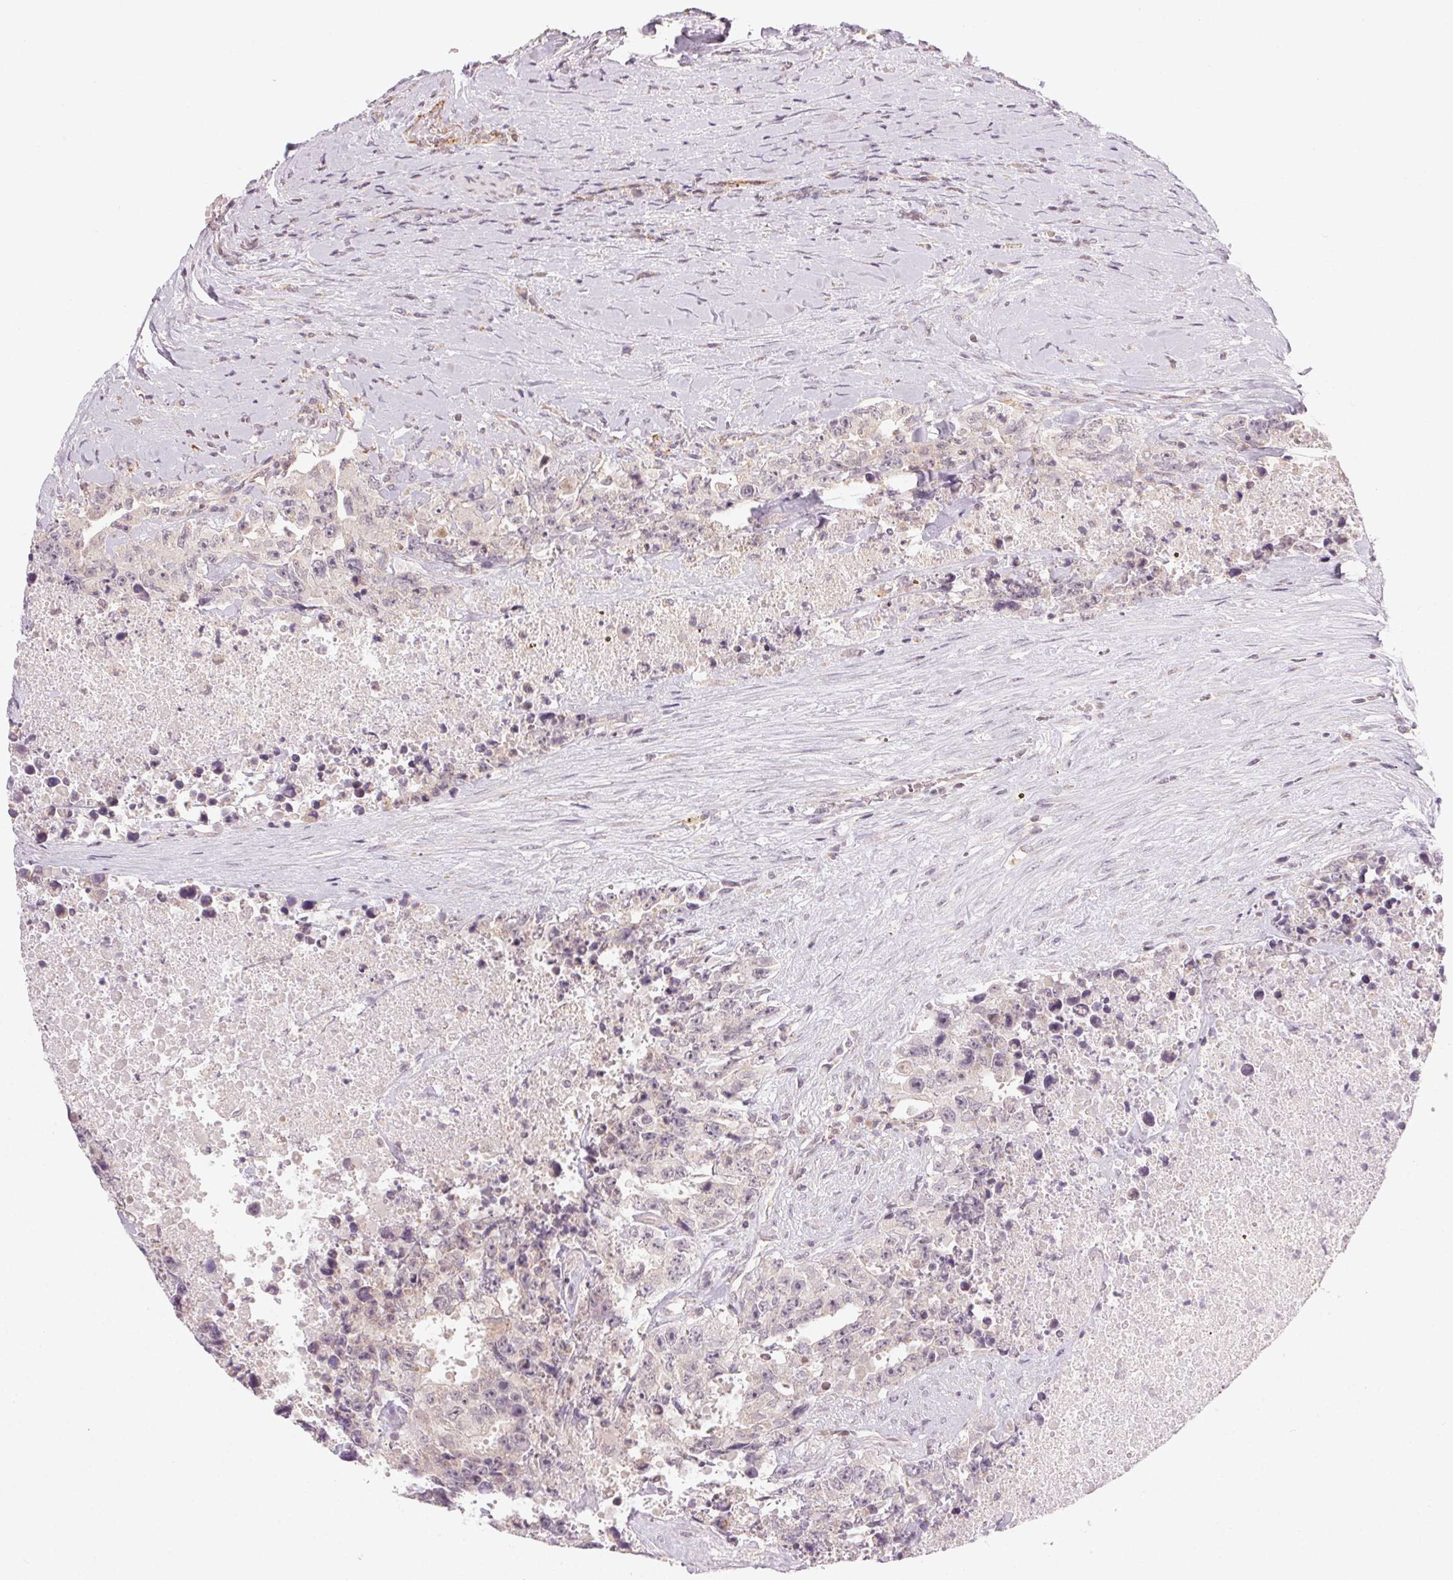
{"staining": {"intensity": "negative", "quantity": "none", "location": "none"}, "tissue": "testis cancer", "cell_type": "Tumor cells", "image_type": "cancer", "snomed": [{"axis": "morphology", "description": "Carcinoma, Embryonal, NOS"}, {"axis": "topography", "description": "Testis"}], "caption": "A micrograph of human testis cancer is negative for staining in tumor cells. (Immunohistochemistry, brightfield microscopy, high magnification).", "gene": "NCOA4", "patient": {"sex": "male", "age": 24}}